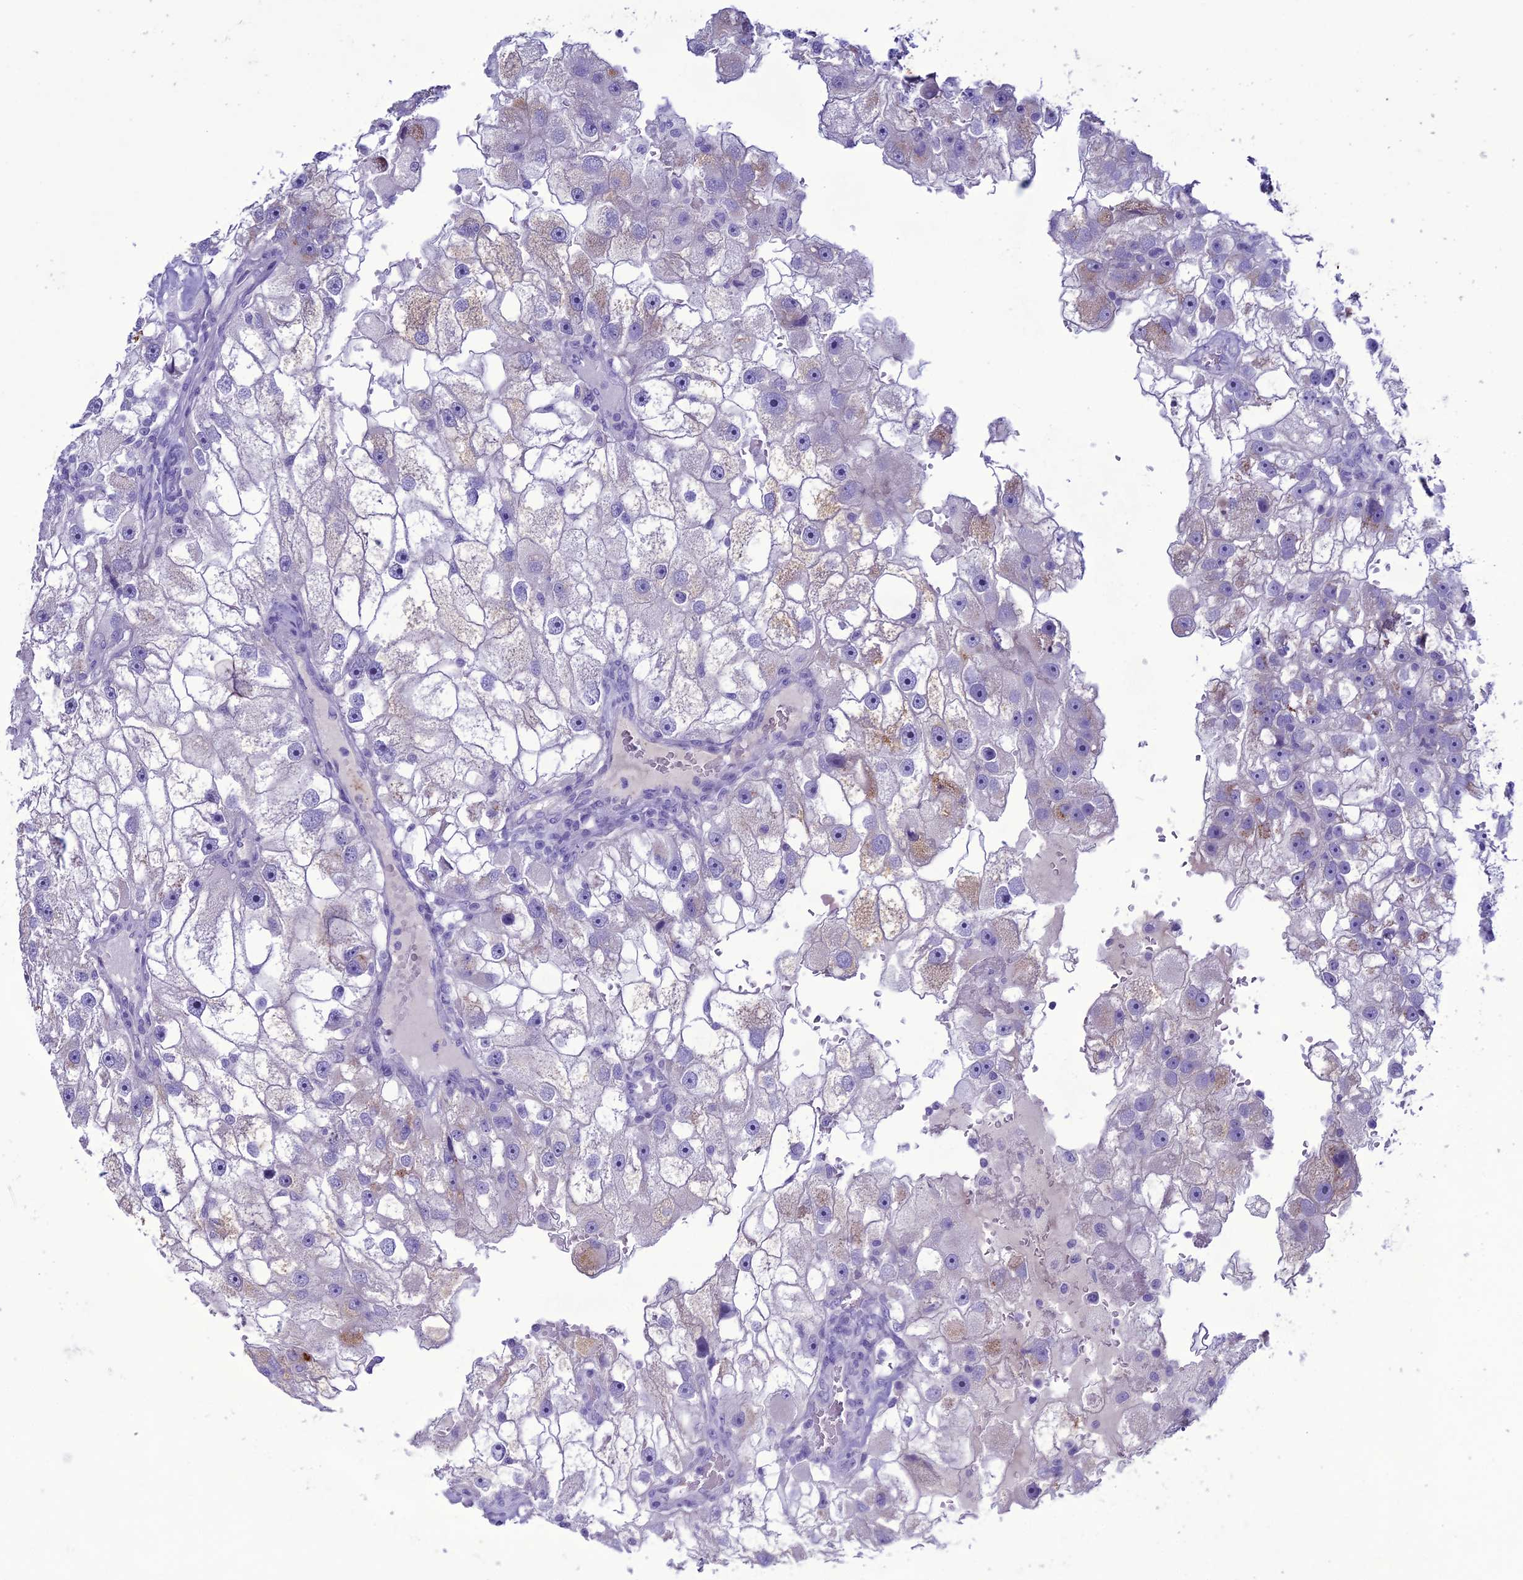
{"staining": {"intensity": "weak", "quantity": "<25%", "location": "cytoplasmic/membranous"}, "tissue": "renal cancer", "cell_type": "Tumor cells", "image_type": "cancer", "snomed": [{"axis": "morphology", "description": "Adenocarcinoma, NOS"}, {"axis": "topography", "description": "Kidney"}], "caption": "A high-resolution histopathology image shows immunohistochemistry (IHC) staining of renal adenocarcinoma, which reveals no significant positivity in tumor cells.", "gene": "CLEC2L", "patient": {"sex": "male", "age": 63}}